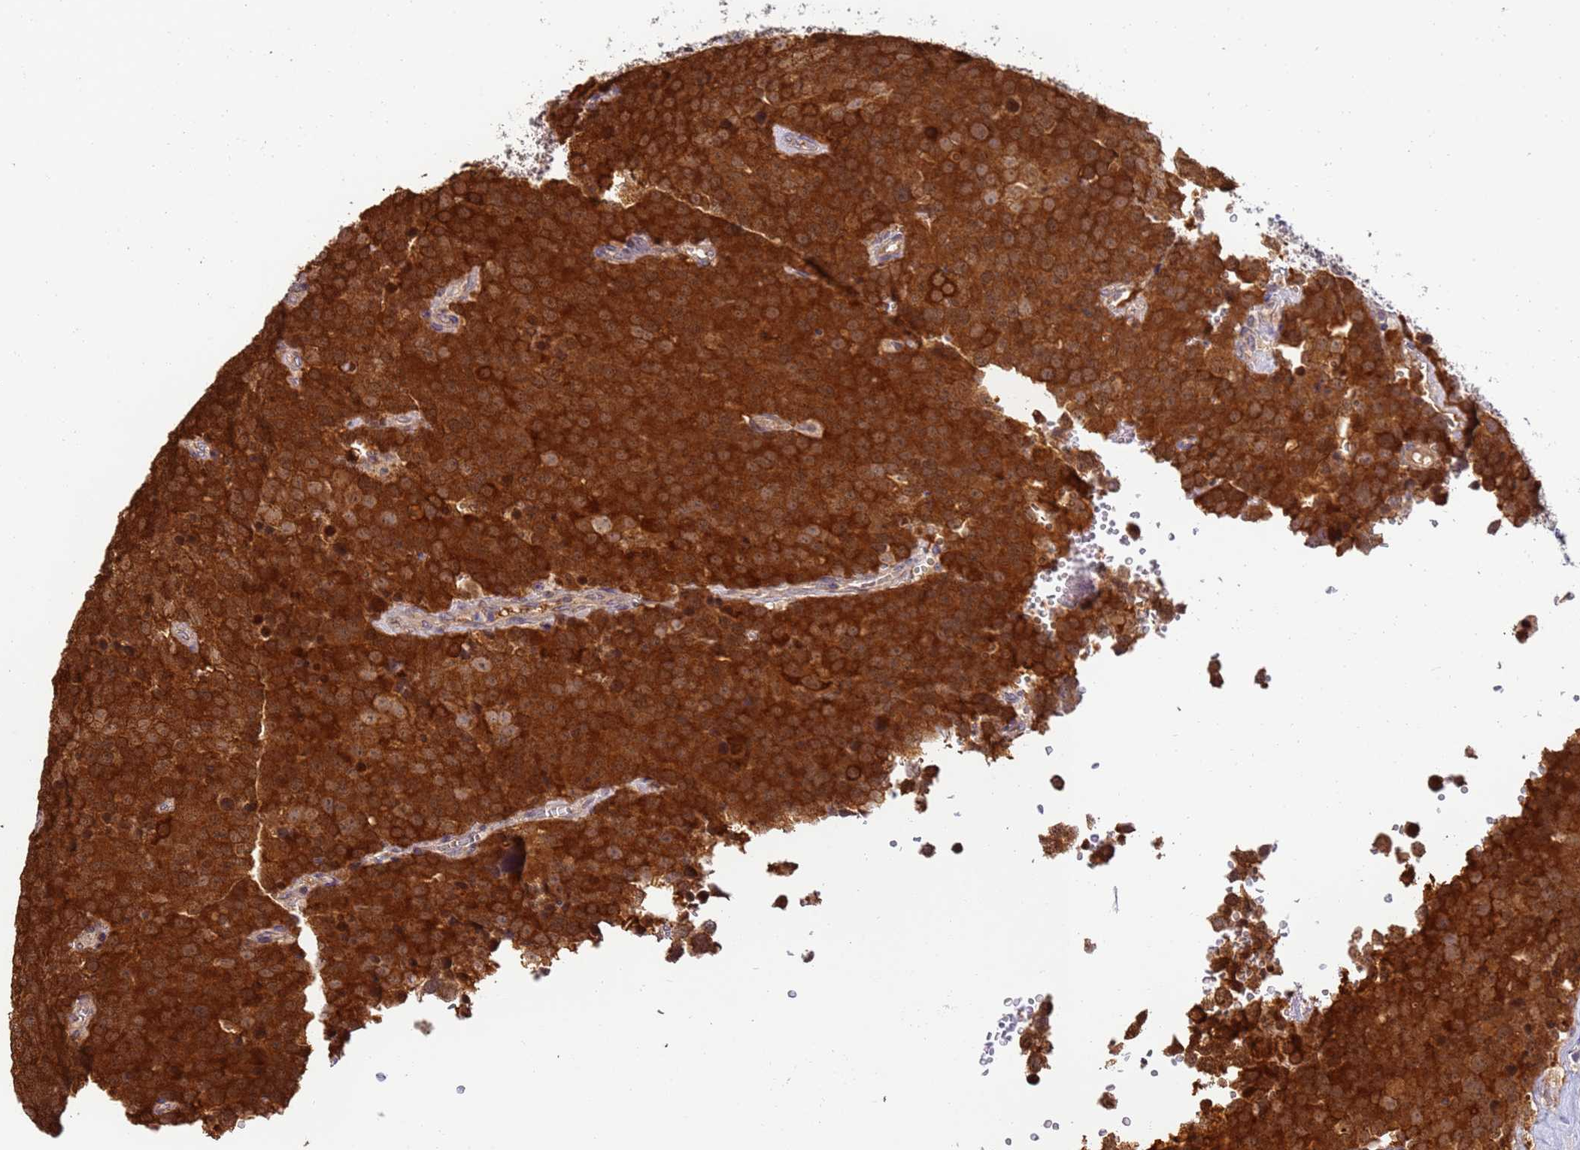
{"staining": {"intensity": "strong", "quantity": ">75%", "location": "cytoplasmic/membranous"}, "tissue": "testis cancer", "cell_type": "Tumor cells", "image_type": "cancer", "snomed": [{"axis": "morphology", "description": "Seminoma, NOS"}, {"axis": "topography", "description": "Testis"}], "caption": "A histopathology image showing strong cytoplasmic/membranous expression in approximately >75% of tumor cells in testis cancer, as visualized by brown immunohistochemical staining.", "gene": "RAPGEF3", "patient": {"sex": "male", "age": 71}}